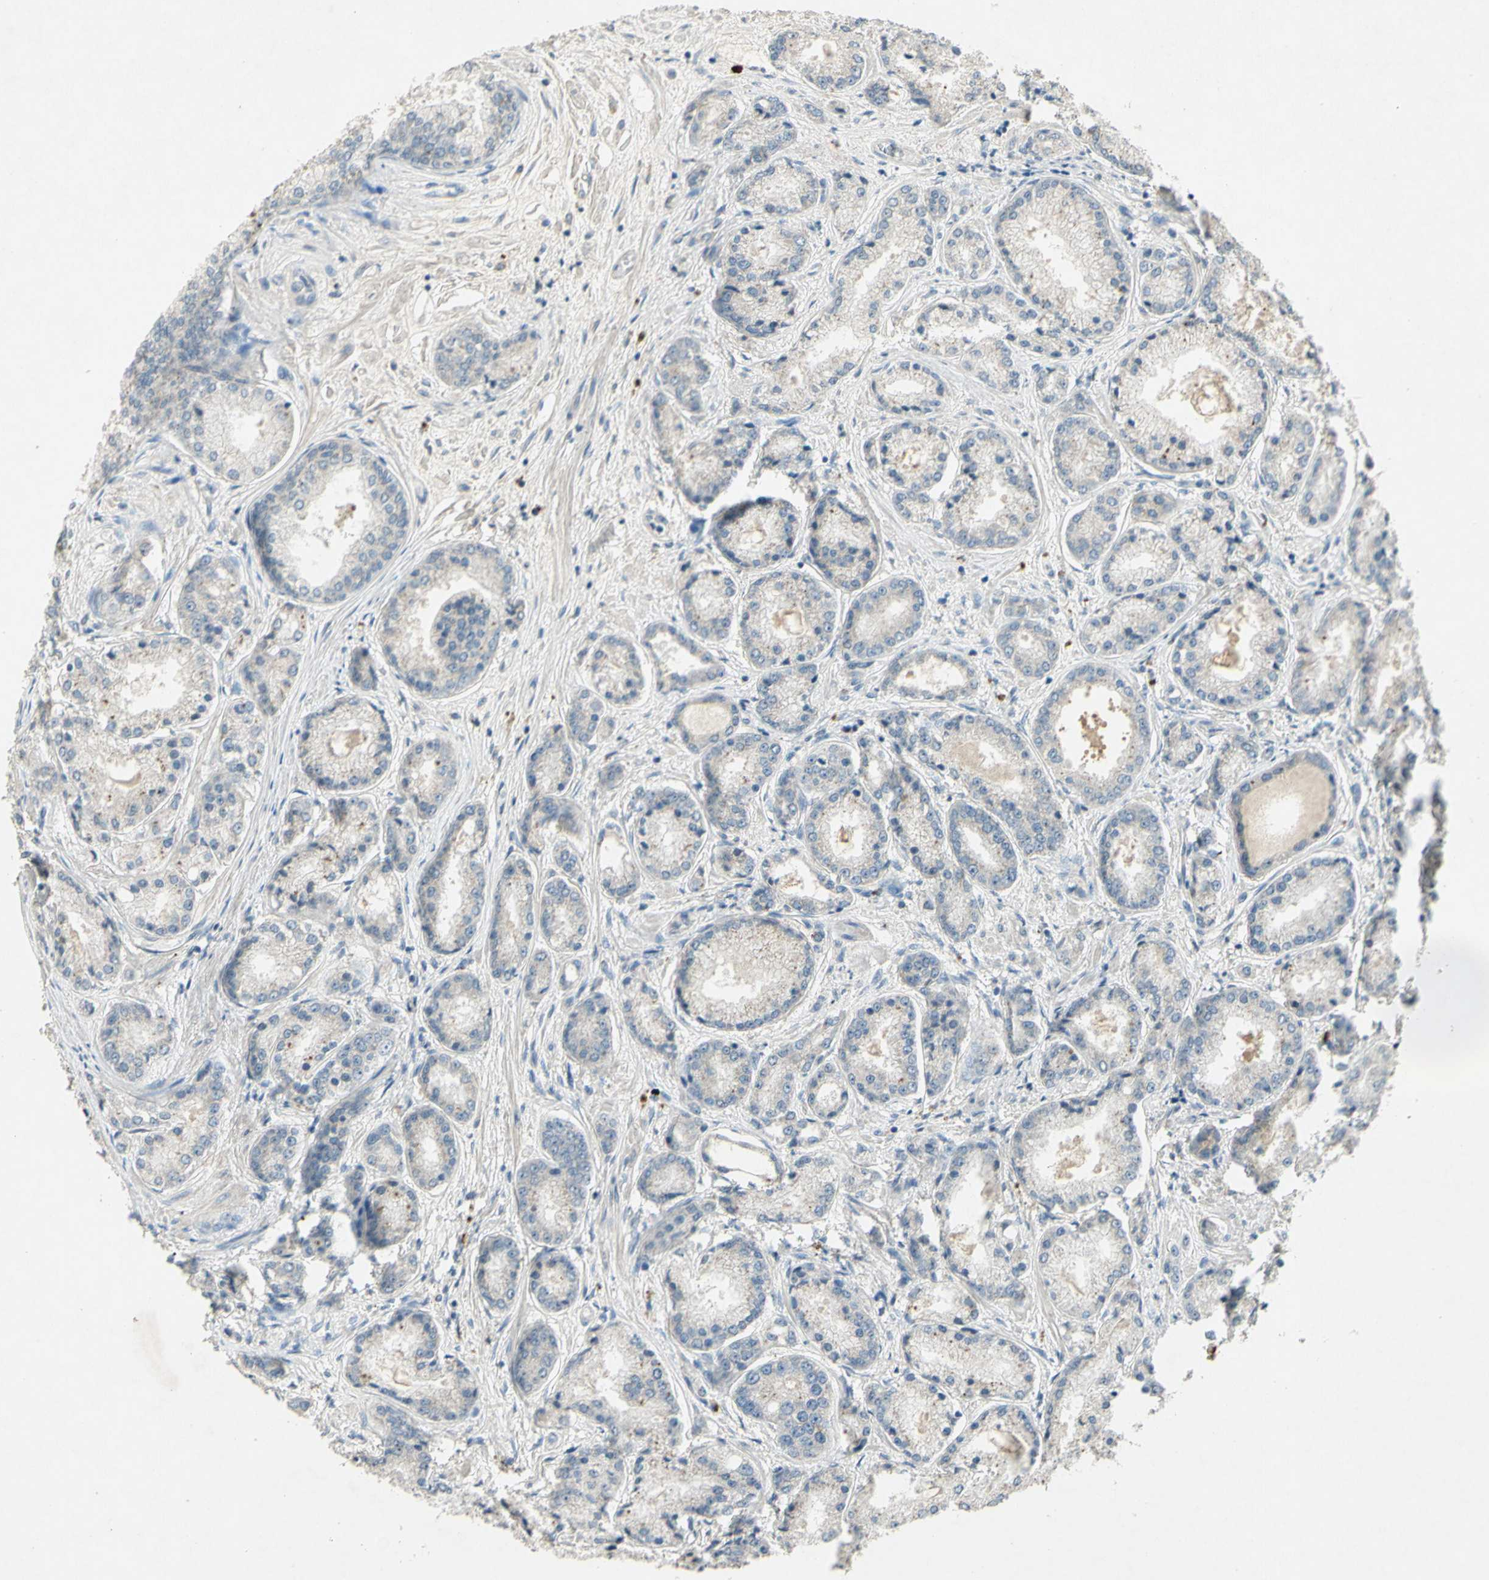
{"staining": {"intensity": "negative", "quantity": "none", "location": "none"}, "tissue": "prostate cancer", "cell_type": "Tumor cells", "image_type": "cancer", "snomed": [{"axis": "morphology", "description": "Adenocarcinoma, High grade"}, {"axis": "topography", "description": "Prostate"}], "caption": "Image shows no significant protein expression in tumor cells of prostate adenocarcinoma (high-grade).", "gene": "TIMM21", "patient": {"sex": "male", "age": 59}}